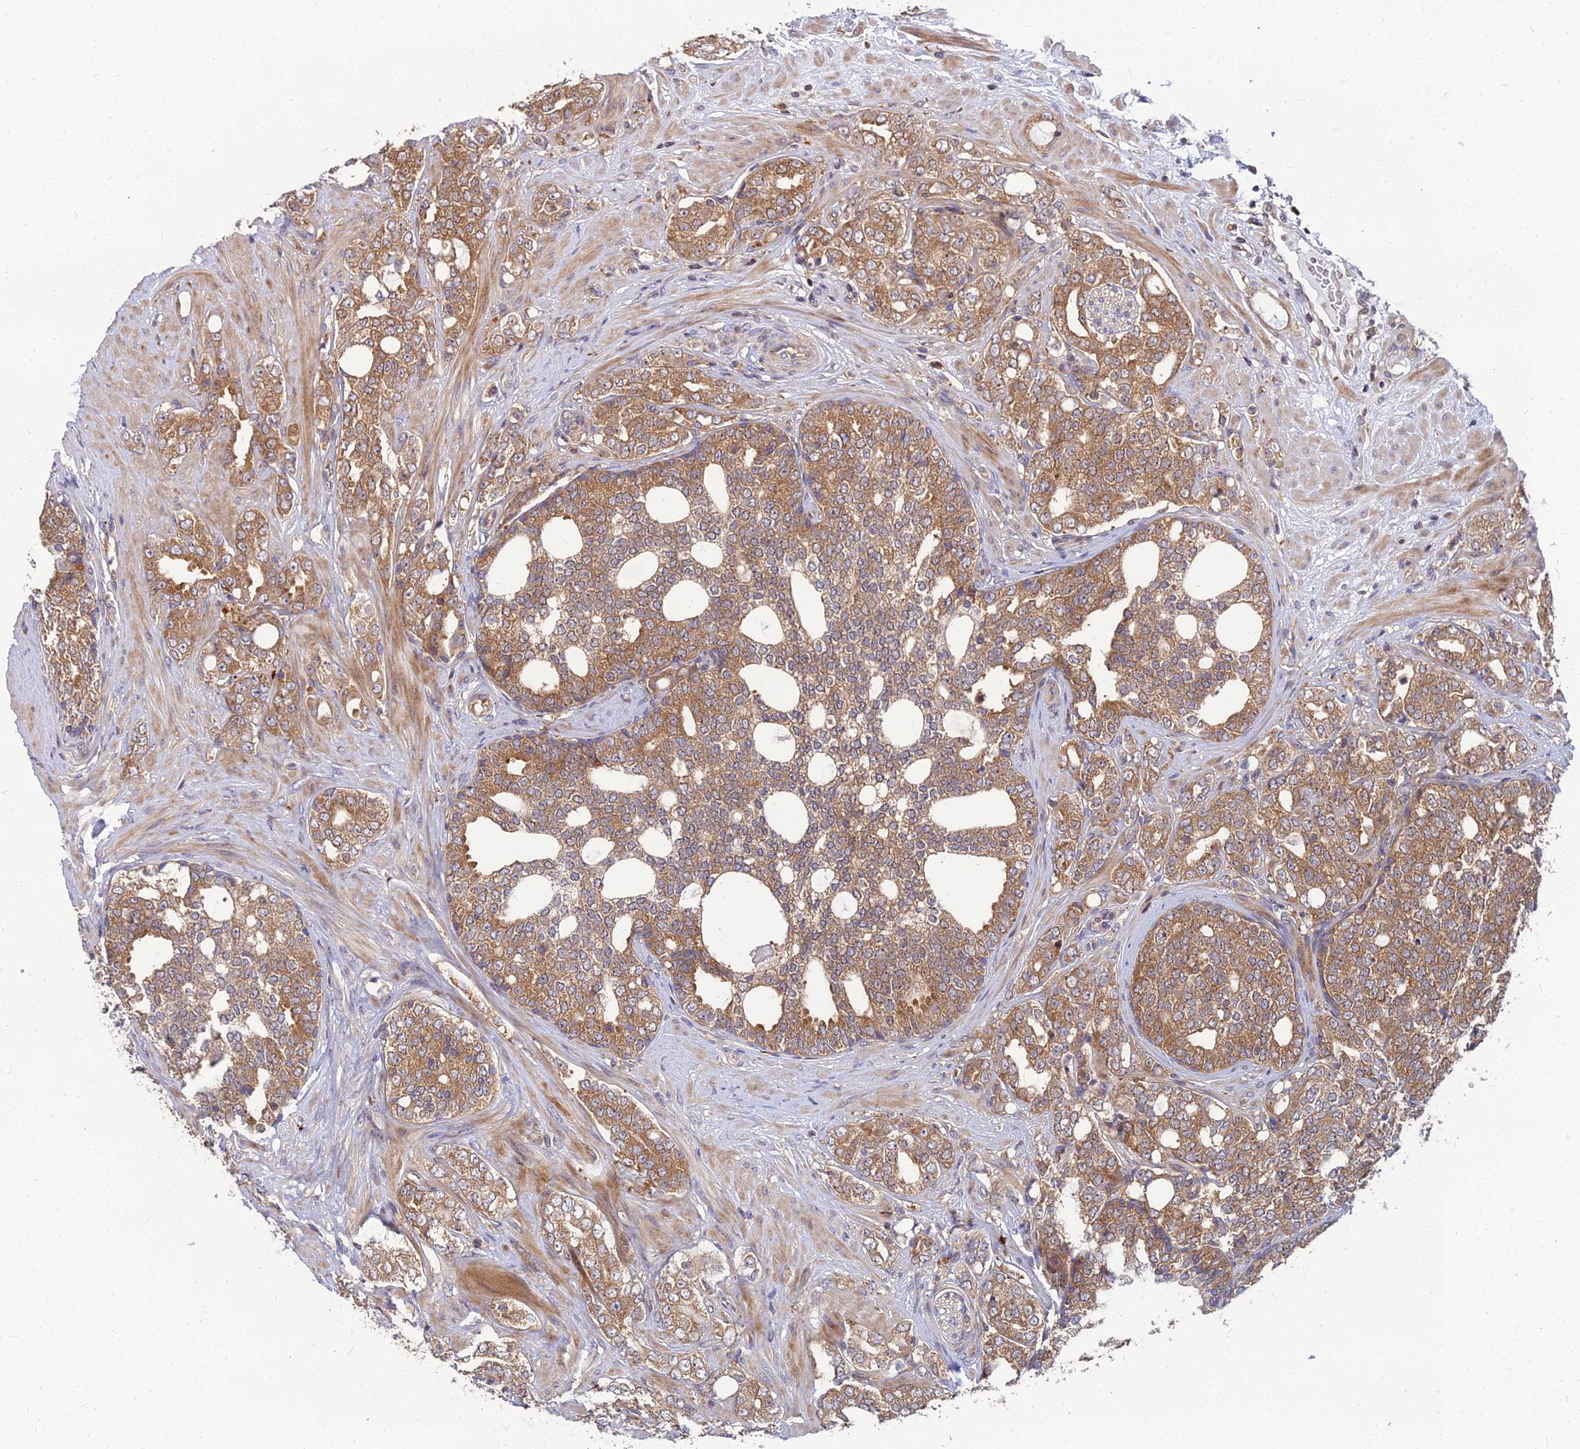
{"staining": {"intensity": "moderate", "quantity": ">75%", "location": "cytoplasmic/membranous"}, "tissue": "prostate cancer", "cell_type": "Tumor cells", "image_type": "cancer", "snomed": [{"axis": "morphology", "description": "Adenocarcinoma, High grade"}, {"axis": "topography", "description": "Prostate"}], "caption": "Tumor cells demonstrate medium levels of moderate cytoplasmic/membranous staining in about >75% of cells in high-grade adenocarcinoma (prostate). The staining is performed using DAB brown chromogen to label protein expression. The nuclei are counter-stained blue using hematoxylin.", "gene": "CCT6B", "patient": {"sex": "male", "age": 64}}